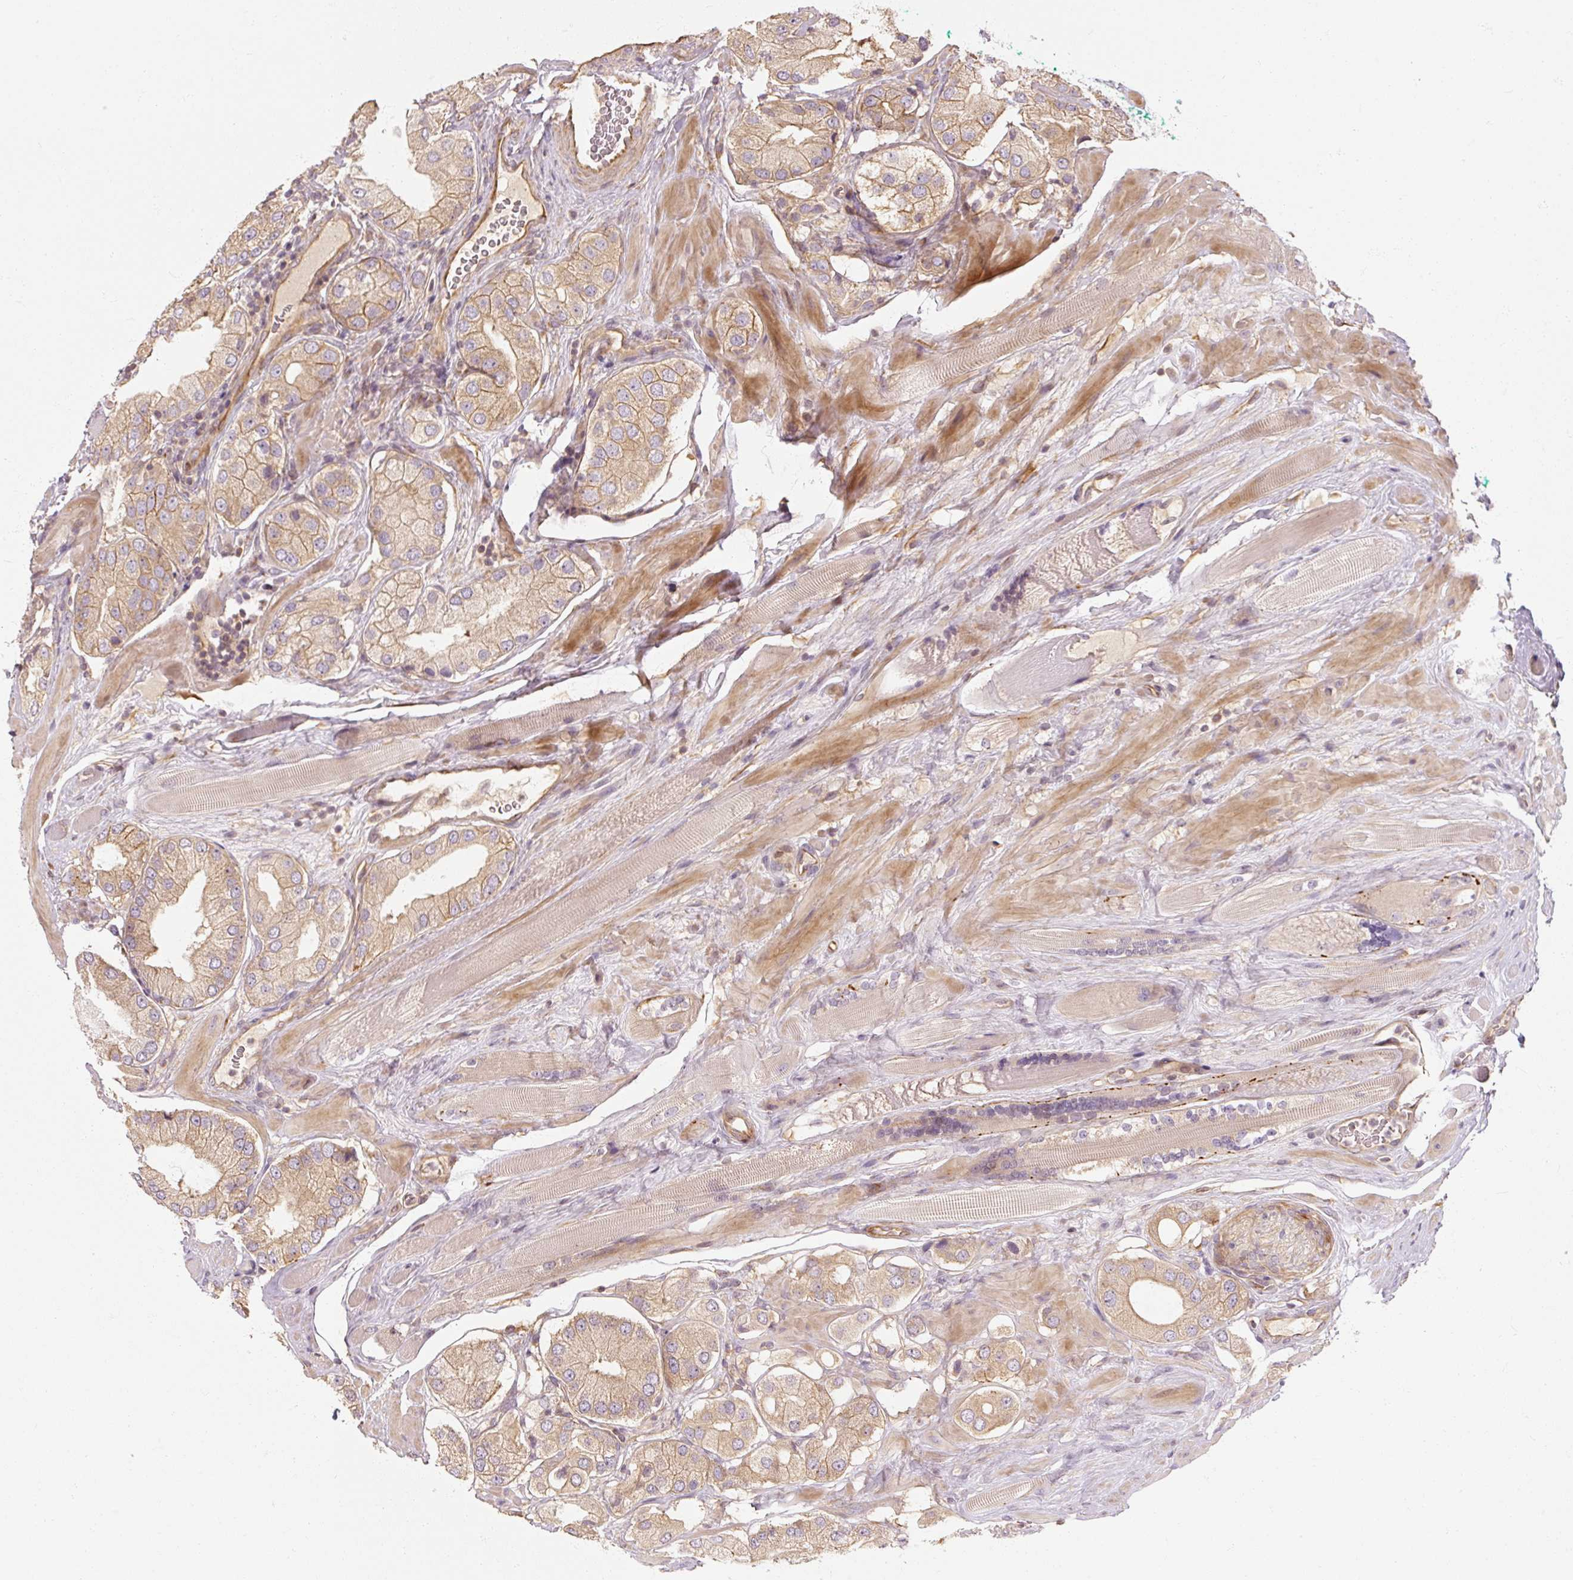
{"staining": {"intensity": "moderate", "quantity": ">75%", "location": "cytoplasmic/membranous"}, "tissue": "prostate cancer", "cell_type": "Tumor cells", "image_type": "cancer", "snomed": [{"axis": "morphology", "description": "Adenocarcinoma, Low grade"}, {"axis": "topography", "description": "Prostate"}], "caption": "Tumor cells reveal medium levels of moderate cytoplasmic/membranous expression in about >75% of cells in human prostate cancer (adenocarcinoma (low-grade)). Nuclei are stained in blue.", "gene": "RB1CC1", "patient": {"sex": "male", "age": 42}}